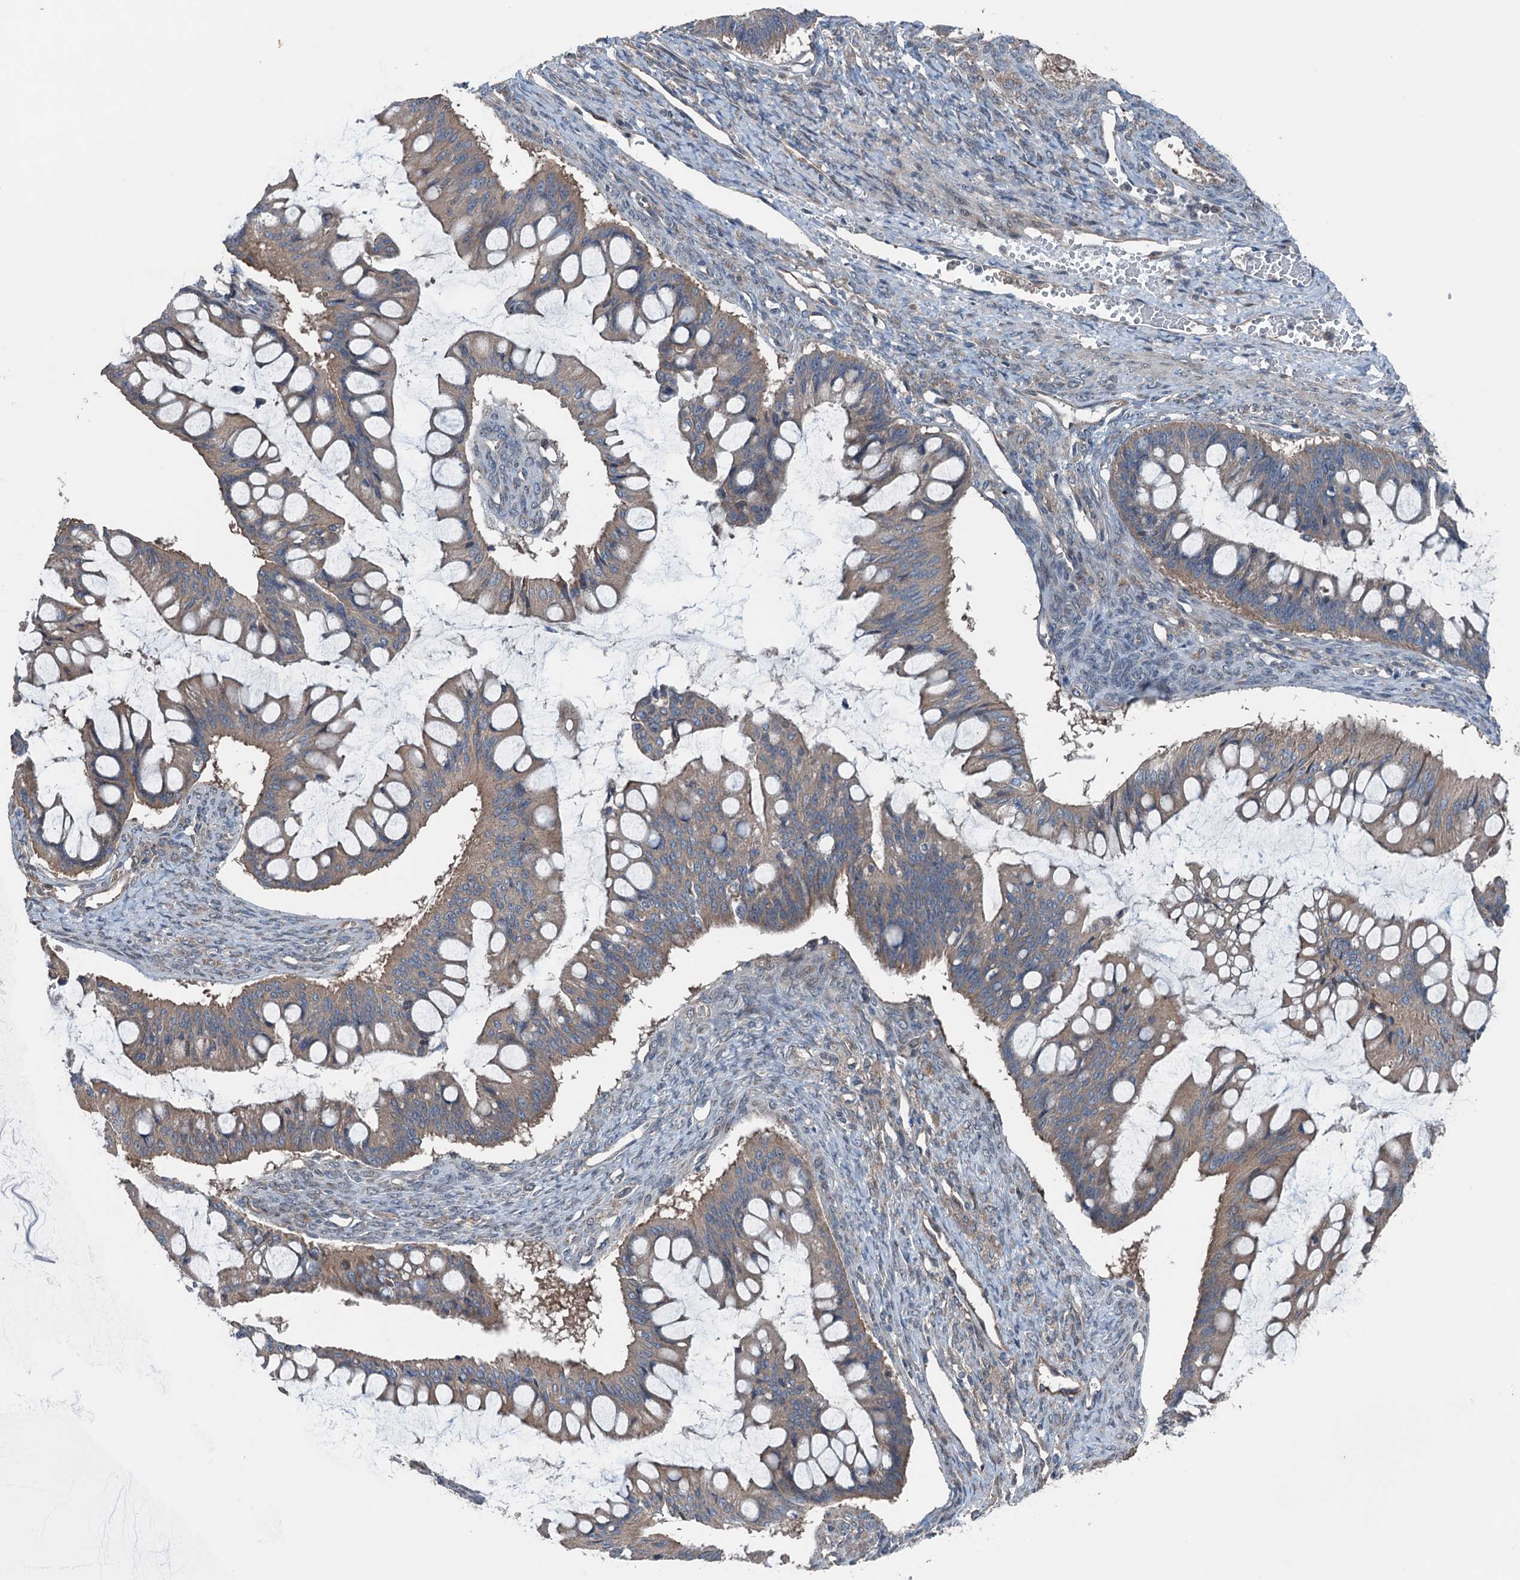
{"staining": {"intensity": "moderate", "quantity": ">75%", "location": "cytoplasmic/membranous"}, "tissue": "ovarian cancer", "cell_type": "Tumor cells", "image_type": "cancer", "snomed": [{"axis": "morphology", "description": "Cystadenocarcinoma, mucinous, NOS"}, {"axis": "topography", "description": "Ovary"}], "caption": "A histopathology image of human ovarian cancer (mucinous cystadenocarcinoma) stained for a protein reveals moderate cytoplasmic/membranous brown staining in tumor cells.", "gene": "TRAPPC8", "patient": {"sex": "female", "age": 73}}